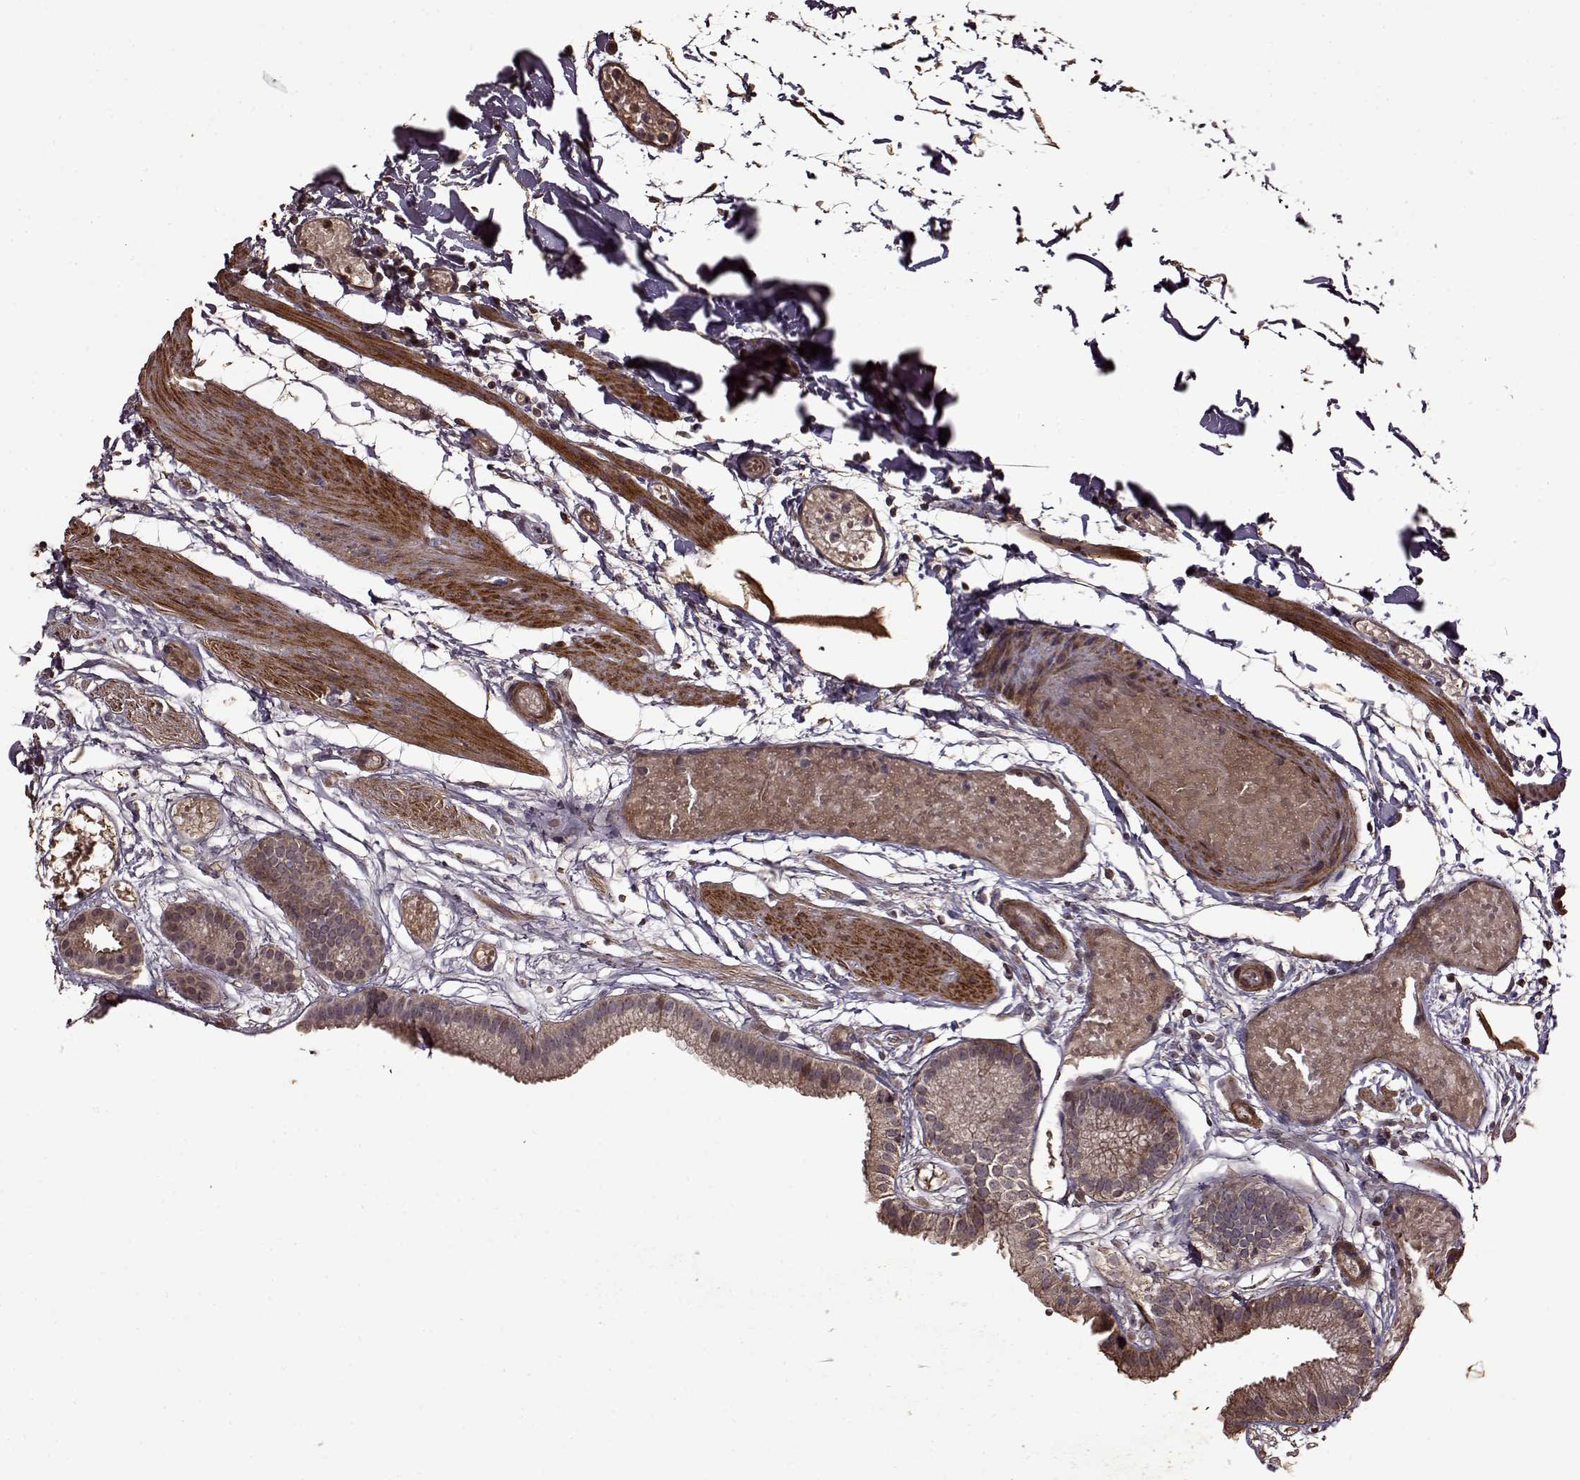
{"staining": {"intensity": "strong", "quantity": ">75%", "location": "cytoplasmic/membranous,nuclear"}, "tissue": "gallbladder", "cell_type": "Glandular cells", "image_type": "normal", "snomed": [{"axis": "morphology", "description": "Normal tissue, NOS"}, {"axis": "topography", "description": "Gallbladder"}], "caption": "The histopathology image demonstrates immunohistochemical staining of benign gallbladder. There is strong cytoplasmic/membranous,nuclear staining is identified in about >75% of glandular cells. (brown staining indicates protein expression, while blue staining denotes nuclei).", "gene": "FBXW11", "patient": {"sex": "female", "age": 45}}